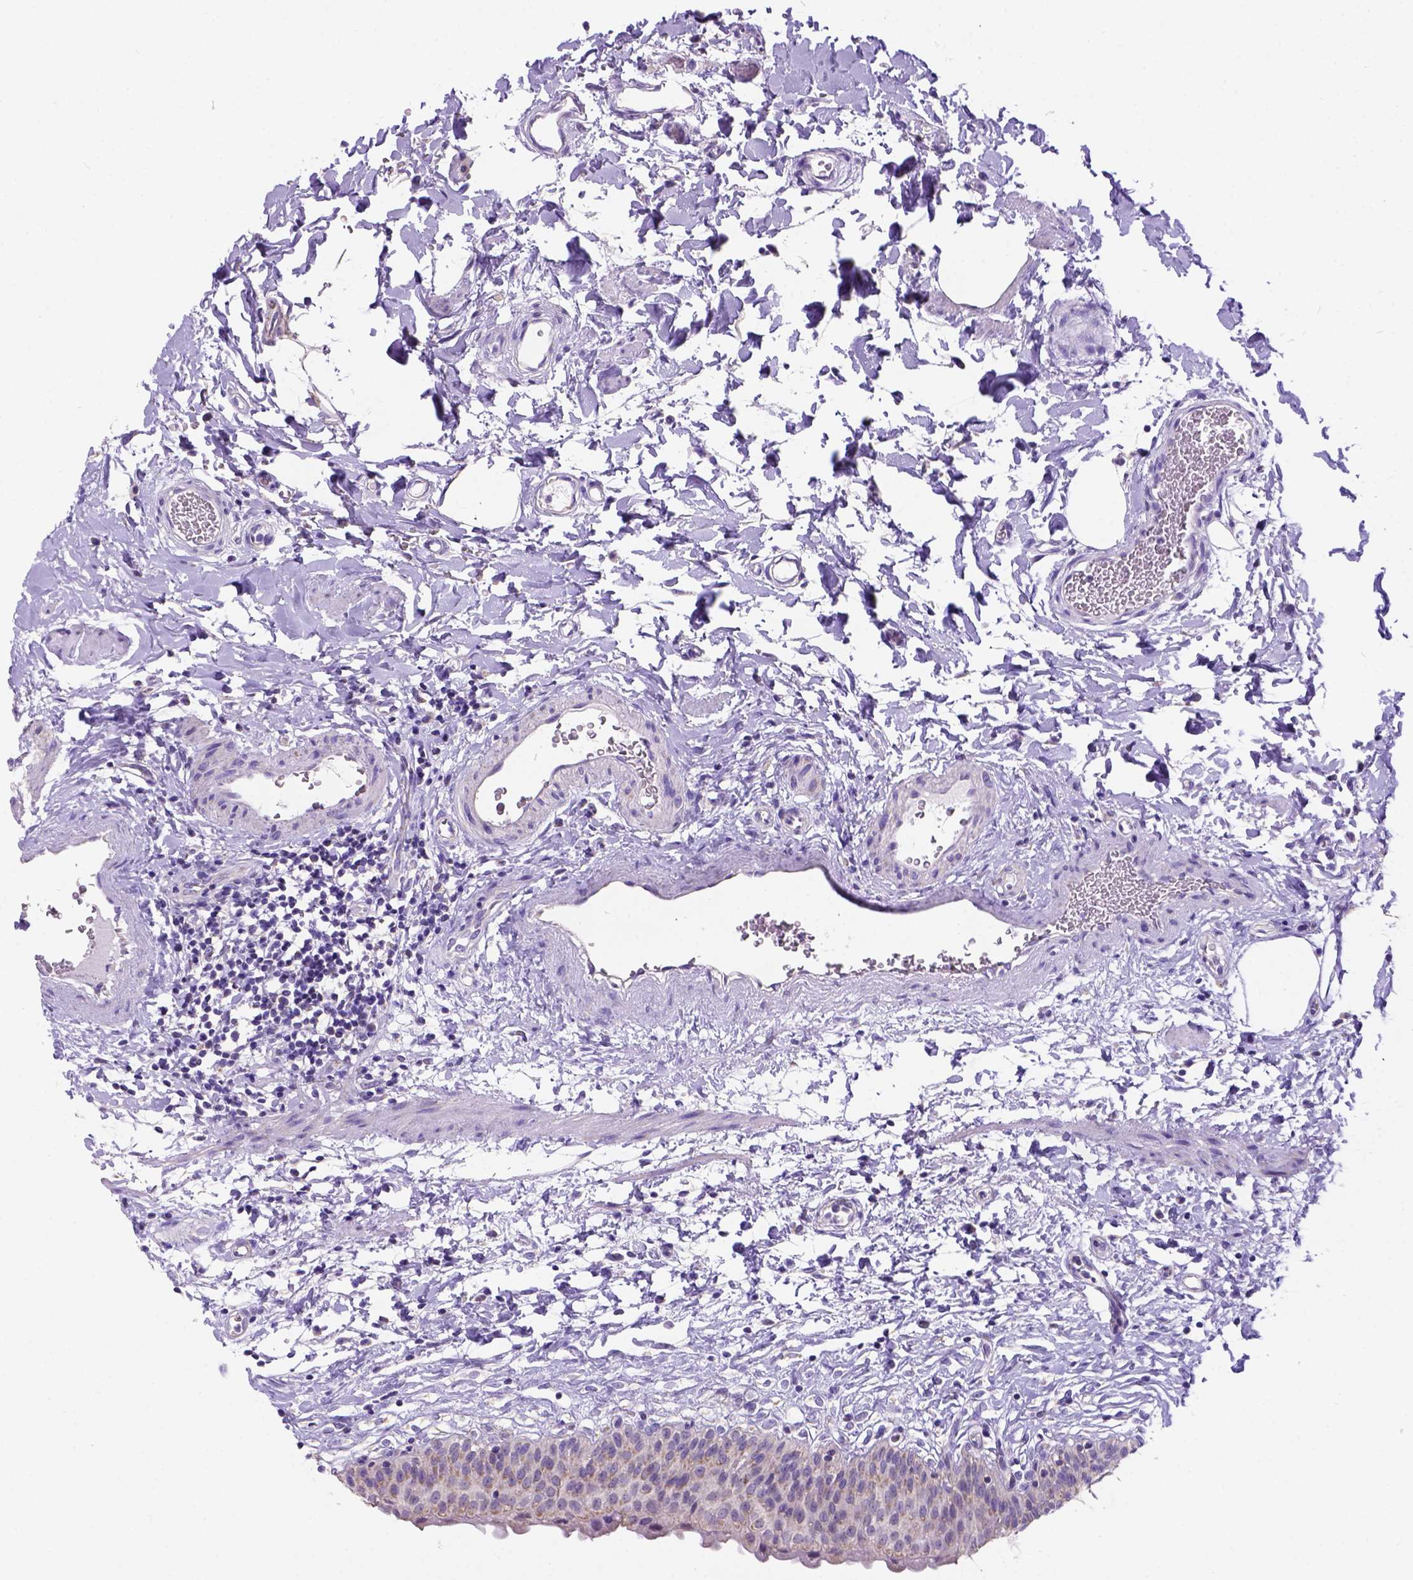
{"staining": {"intensity": "weak", "quantity": "25%-75%", "location": "cytoplasmic/membranous"}, "tissue": "urinary bladder", "cell_type": "Urothelial cells", "image_type": "normal", "snomed": [{"axis": "morphology", "description": "Normal tissue, NOS"}, {"axis": "topography", "description": "Urinary bladder"}], "caption": "Unremarkable urinary bladder displays weak cytoplasmic/membranous staining in approximately 25%-75% of urothelial cells, visualized by immunohistochemistry.", "gene": "L2HGDH", "patient": {"sex": "male", "age": 55}}